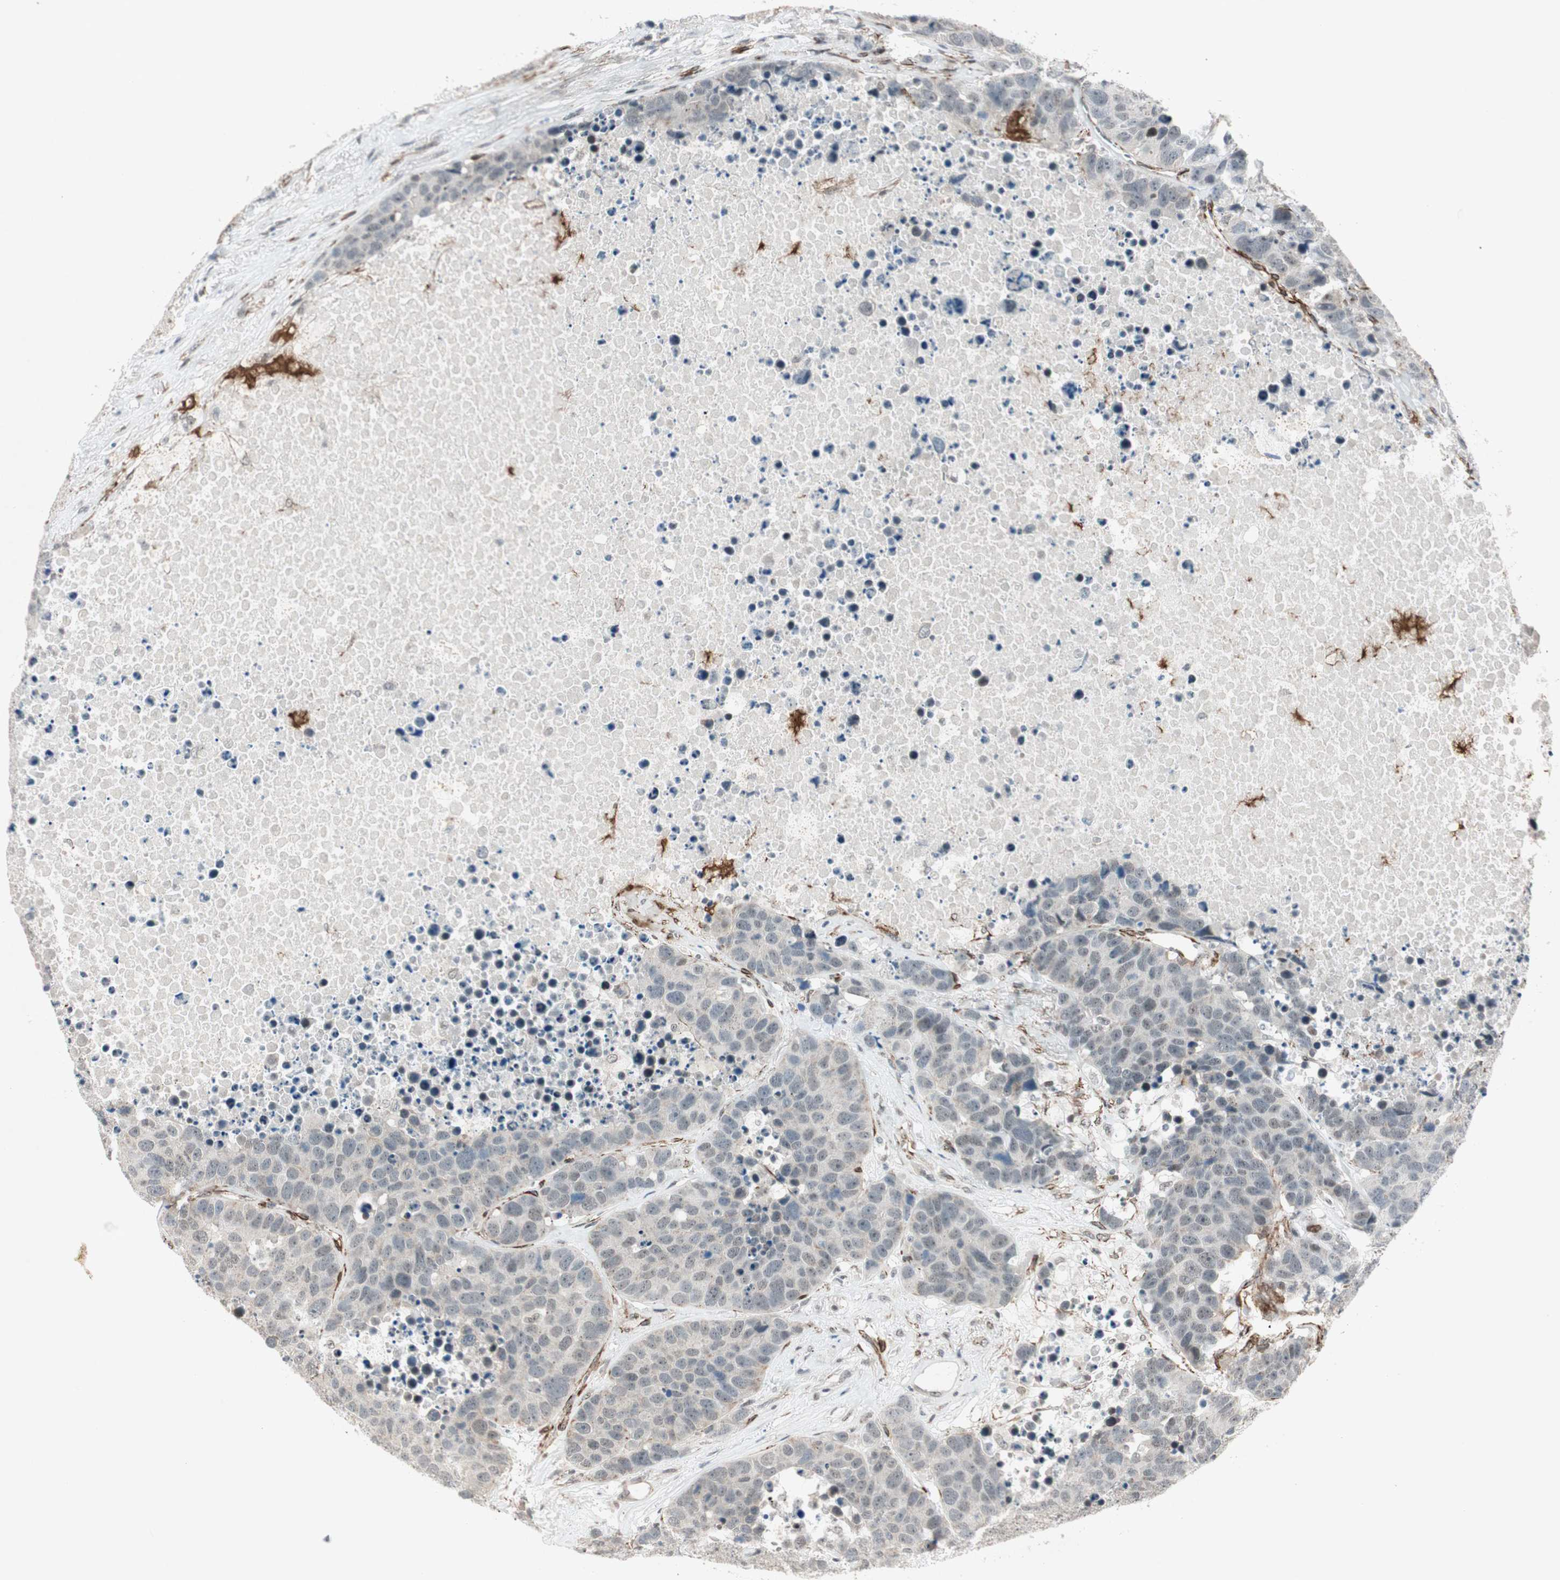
{"staining": {"intensity": "negative", "quantity": "none", "location": "none"}, "tissue": "carcinoid", "cell_type": "Tumor cells", "image_type": "cancer", "snomed": [{"axis": "morphology", "description": "Carcinoid, malignant, NOS"}, {"axis": "topography", "description": "Lung"}], "caption": "DAB (3,3'-diaminobenzidine) immunohistochemical staining of human carcinoid shows no significant positivity in tumor cells.", "gene": "CDK19", "patient": {"sex": "male", "age": 60}}